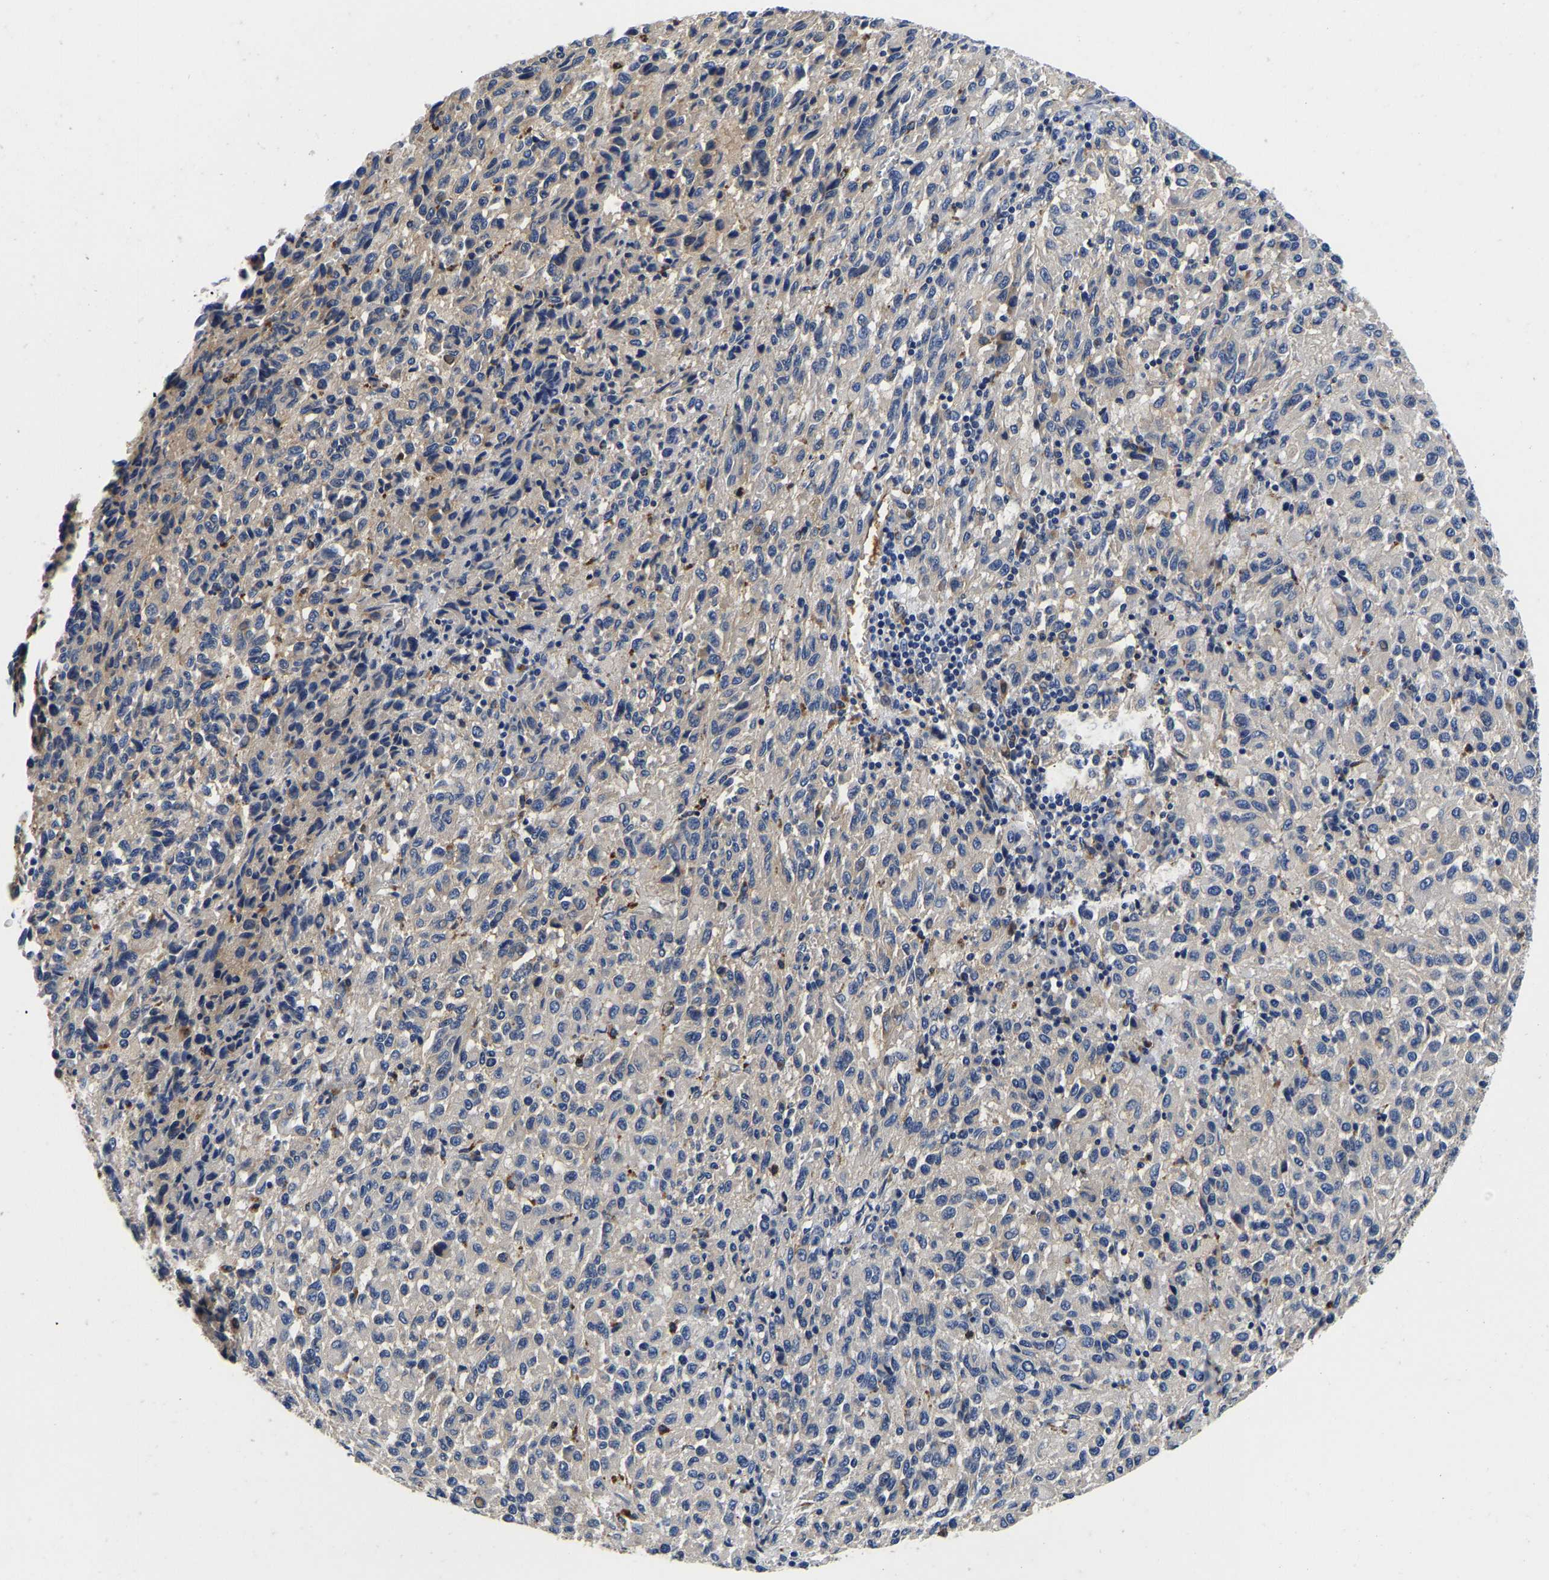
{"staining": {"intensity": "negative", "quantity": "none", "location": "none"}, "tissue": "melanoma", "cell_type": "Tumor cells", "image_type": "cancer", "snomed": [{"axis": "morphology", "description": "Malignant melanoma, Metastatic site"}, {"axis": "topography", "description": "Lung"}], "caption": "The histopathology image exhibits no staining of tumor cells in melanoma.", "gene": "GRN", "patient": {"sex": "male", "age": 64}}